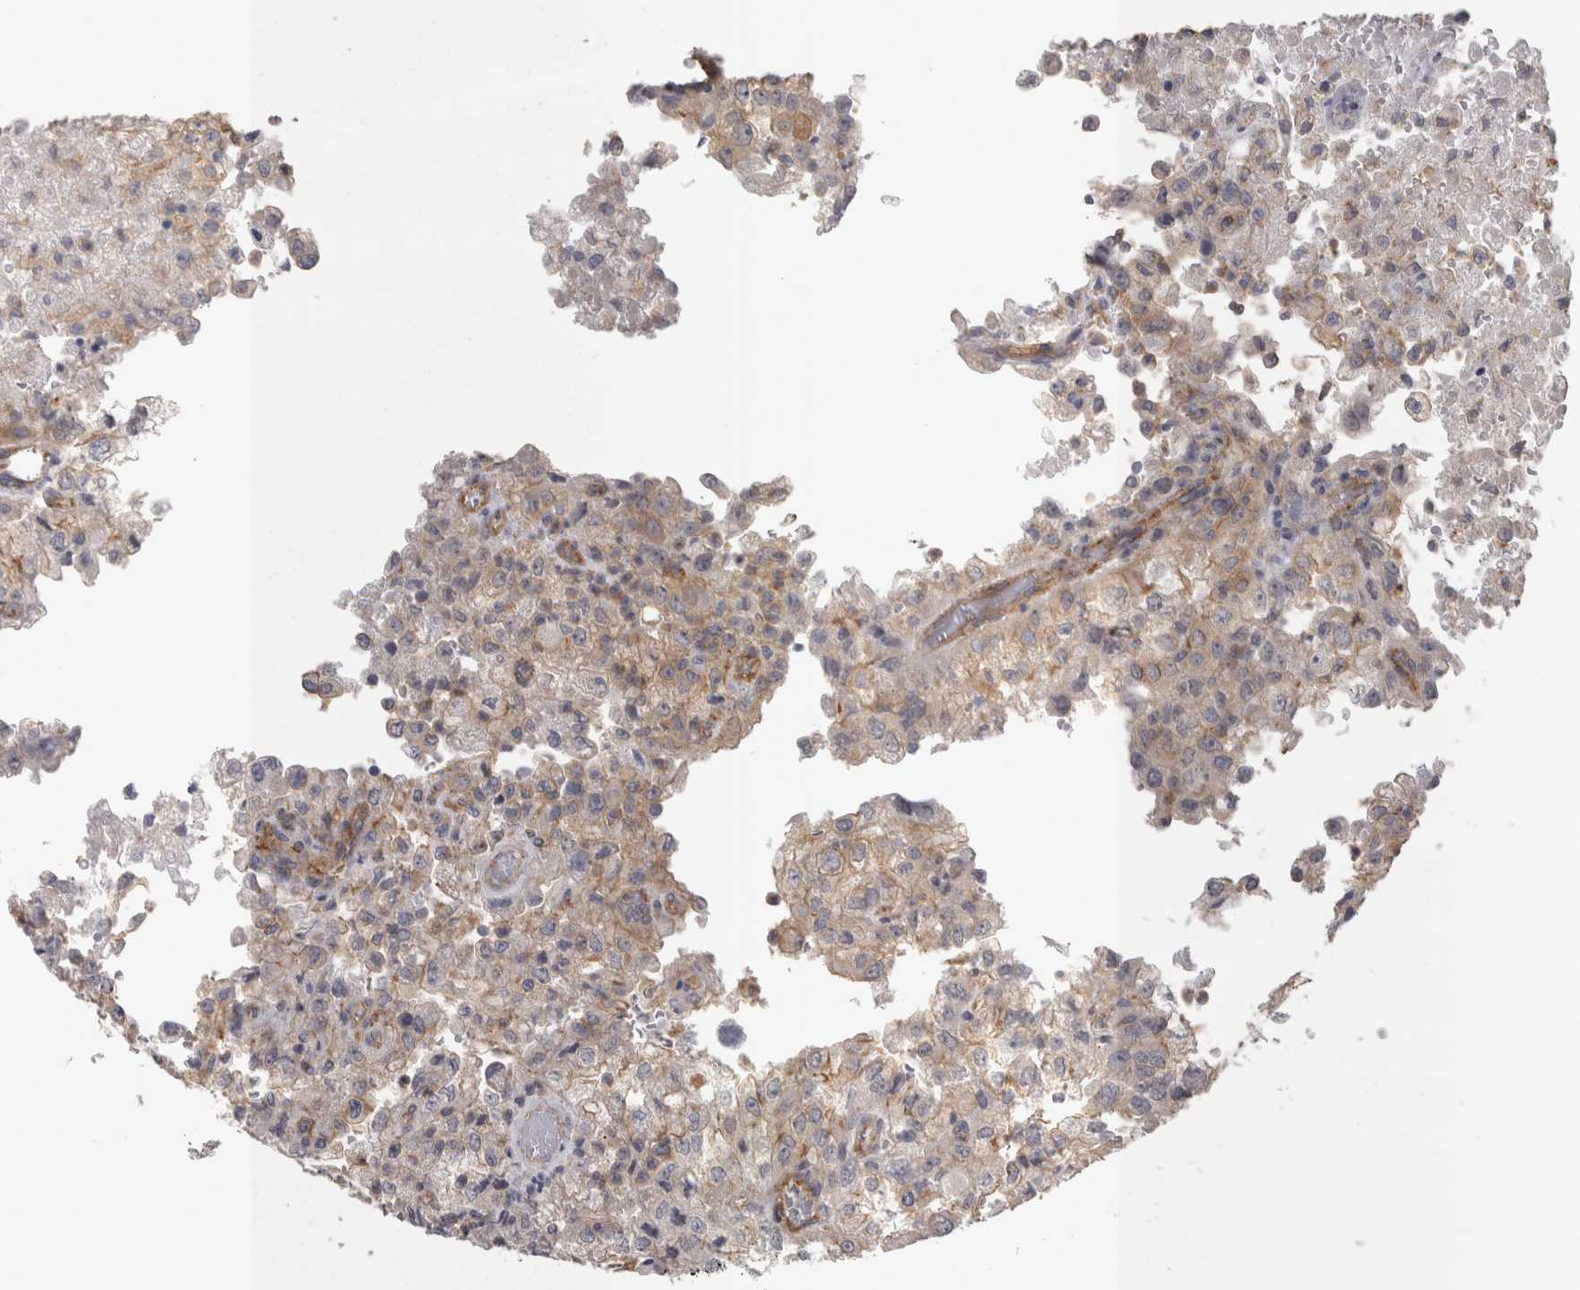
{"staining": {"intensity": "moderate", "quantity": "<25%", "location": "cytoplasmic/membranous"}, "tissue": "renal cancer", "cell_type": "Tumor cells", "image_type": "cancer", "snomed": [{"axis": "morphology", "description": "Adenocarcinoma, NOS"}, {"axis": "topography", "description": "Kidney"}], "caption": "Brown immunohistochemical staining in human renal adenocarcinoma shows moderate cytoplasmic/membranous expression in approximately <25% of tumor cells.", "gene": "LYZL6", "patient": {"sex": "female", "age": 54}}